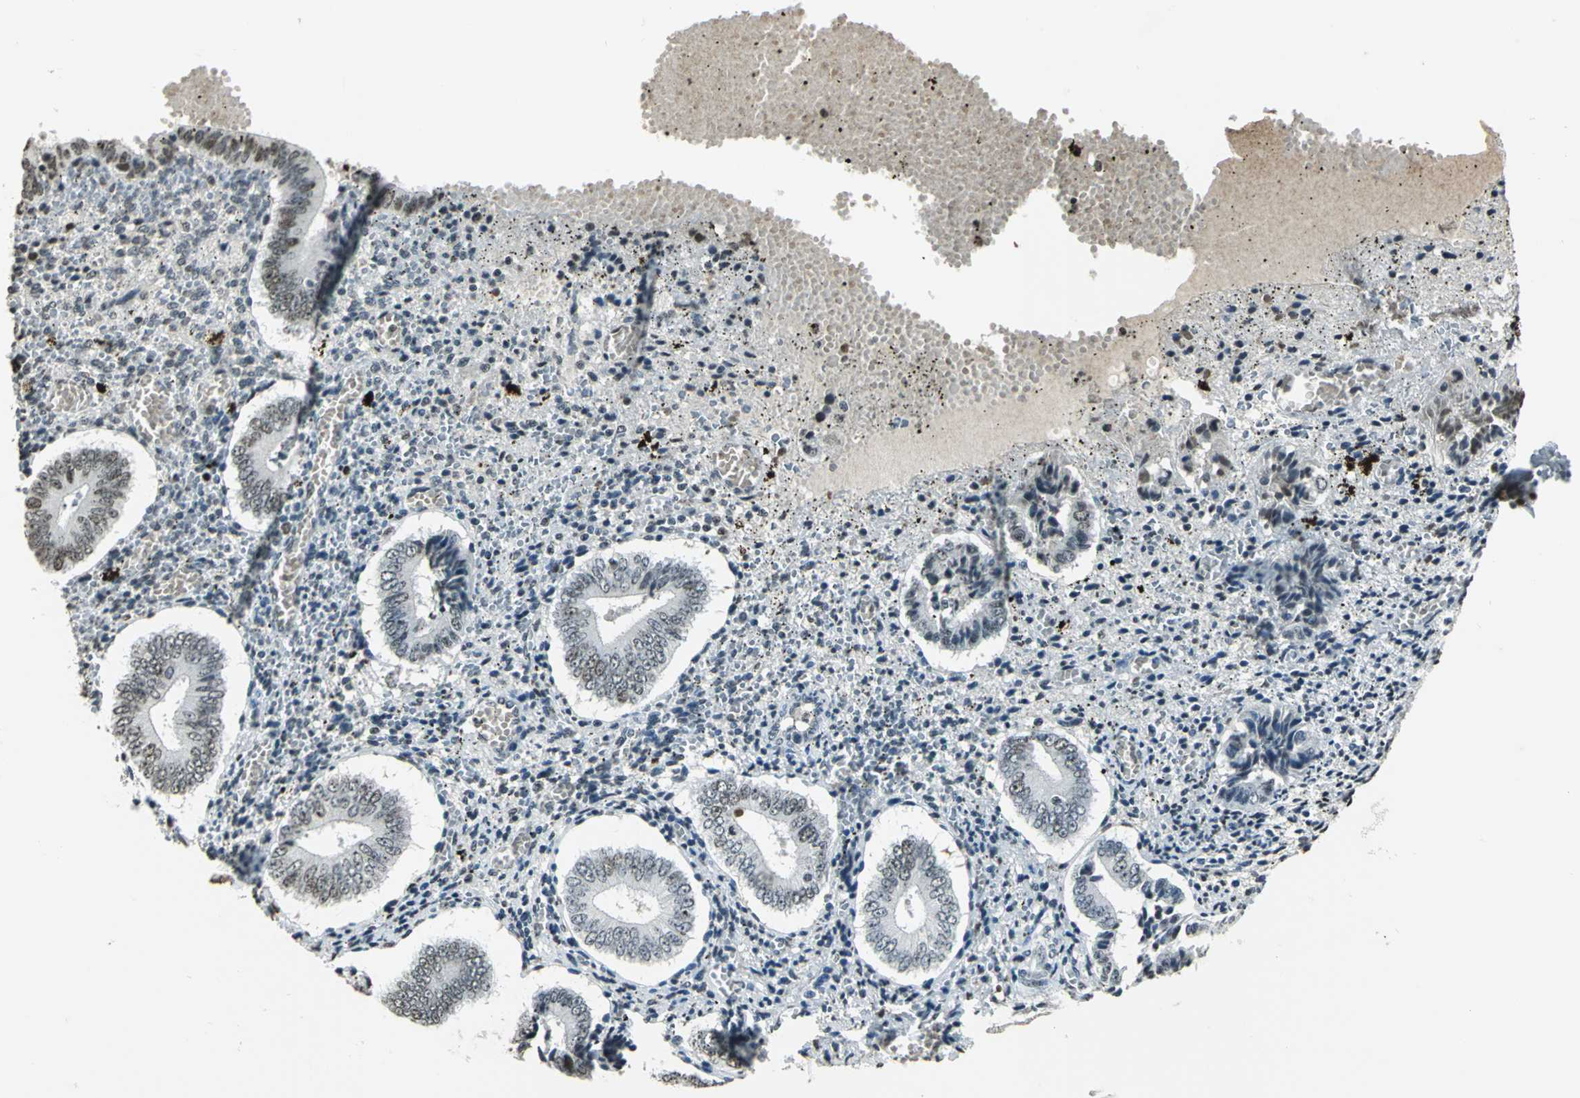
{"staining": {"intensity": "weak", "quantity": "25%-75%", "location": "nuclear"}, "tissue": "endometrium", "cell_type": "Cells in endometrial stroma", "image_type": "normal", "snomed": [{"axis": "morphology", "description": "Normal tissue, NOS"}, {"axis": "topography", "description": "Endometrium"}], "caption": "The micrograph demonstrates a brown stain indicating the presence of a protein in the nuclear of cells in endometrial stroma in endometrium.", "gene": "MCM4", "patient": {"sex": "female", "age": 42}}